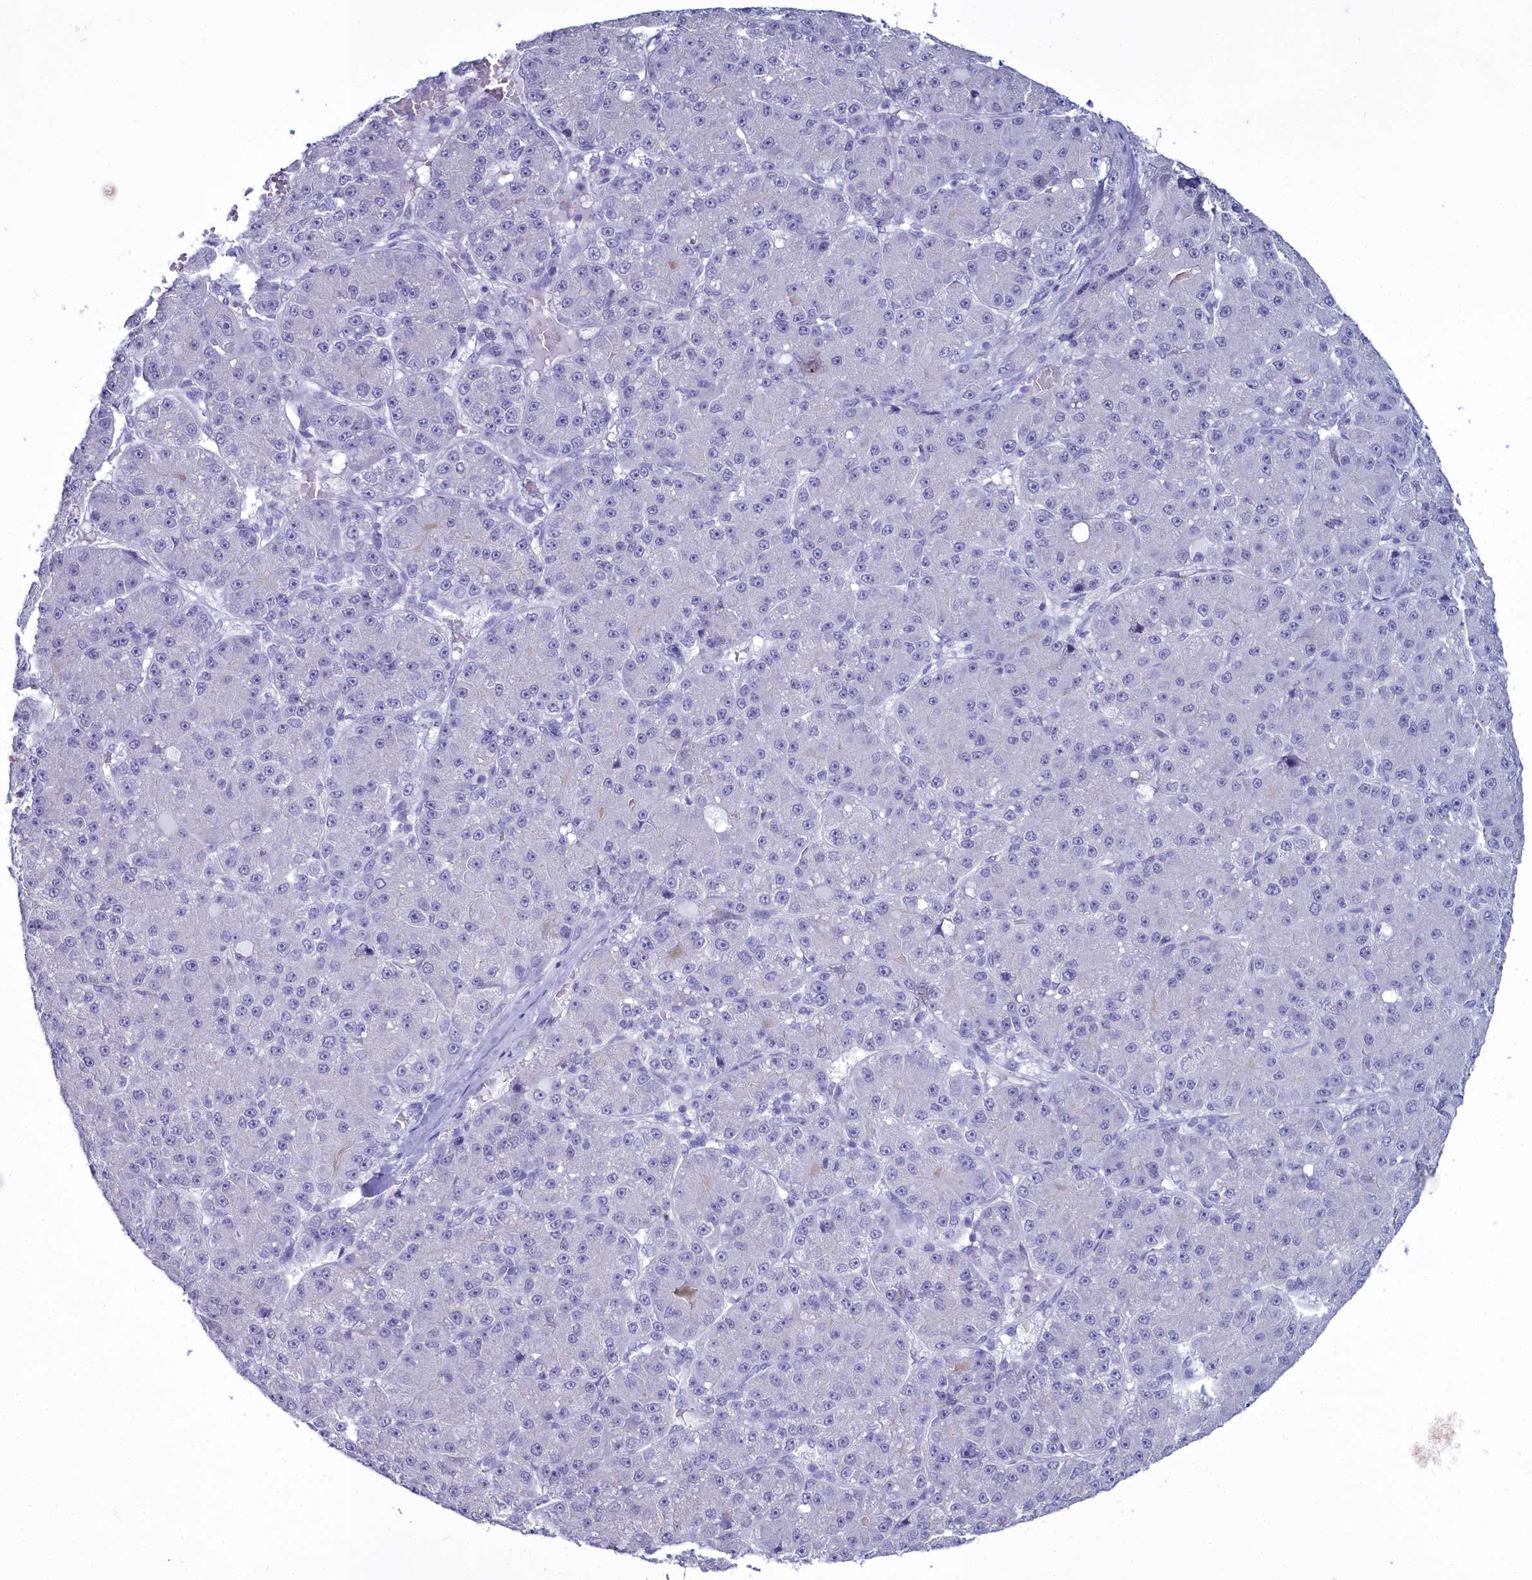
{"staining": {"intensity": "negative", "quantity": "none", "location": "none"}, "tissue": "liver cancer", "cell_type": "Tumor cells", "image_type": "cancer", "snomed": [{"axis": "morphology", "description": "Carcinoma, Hepatocellular, NOS"}, {"axis": "topography", "description": "Liver"}], "caption": "Tumor cells show no significant positivity in liver cancer.", "gene": "MAP6", "patient": {"sex": "male", "age": 67}}